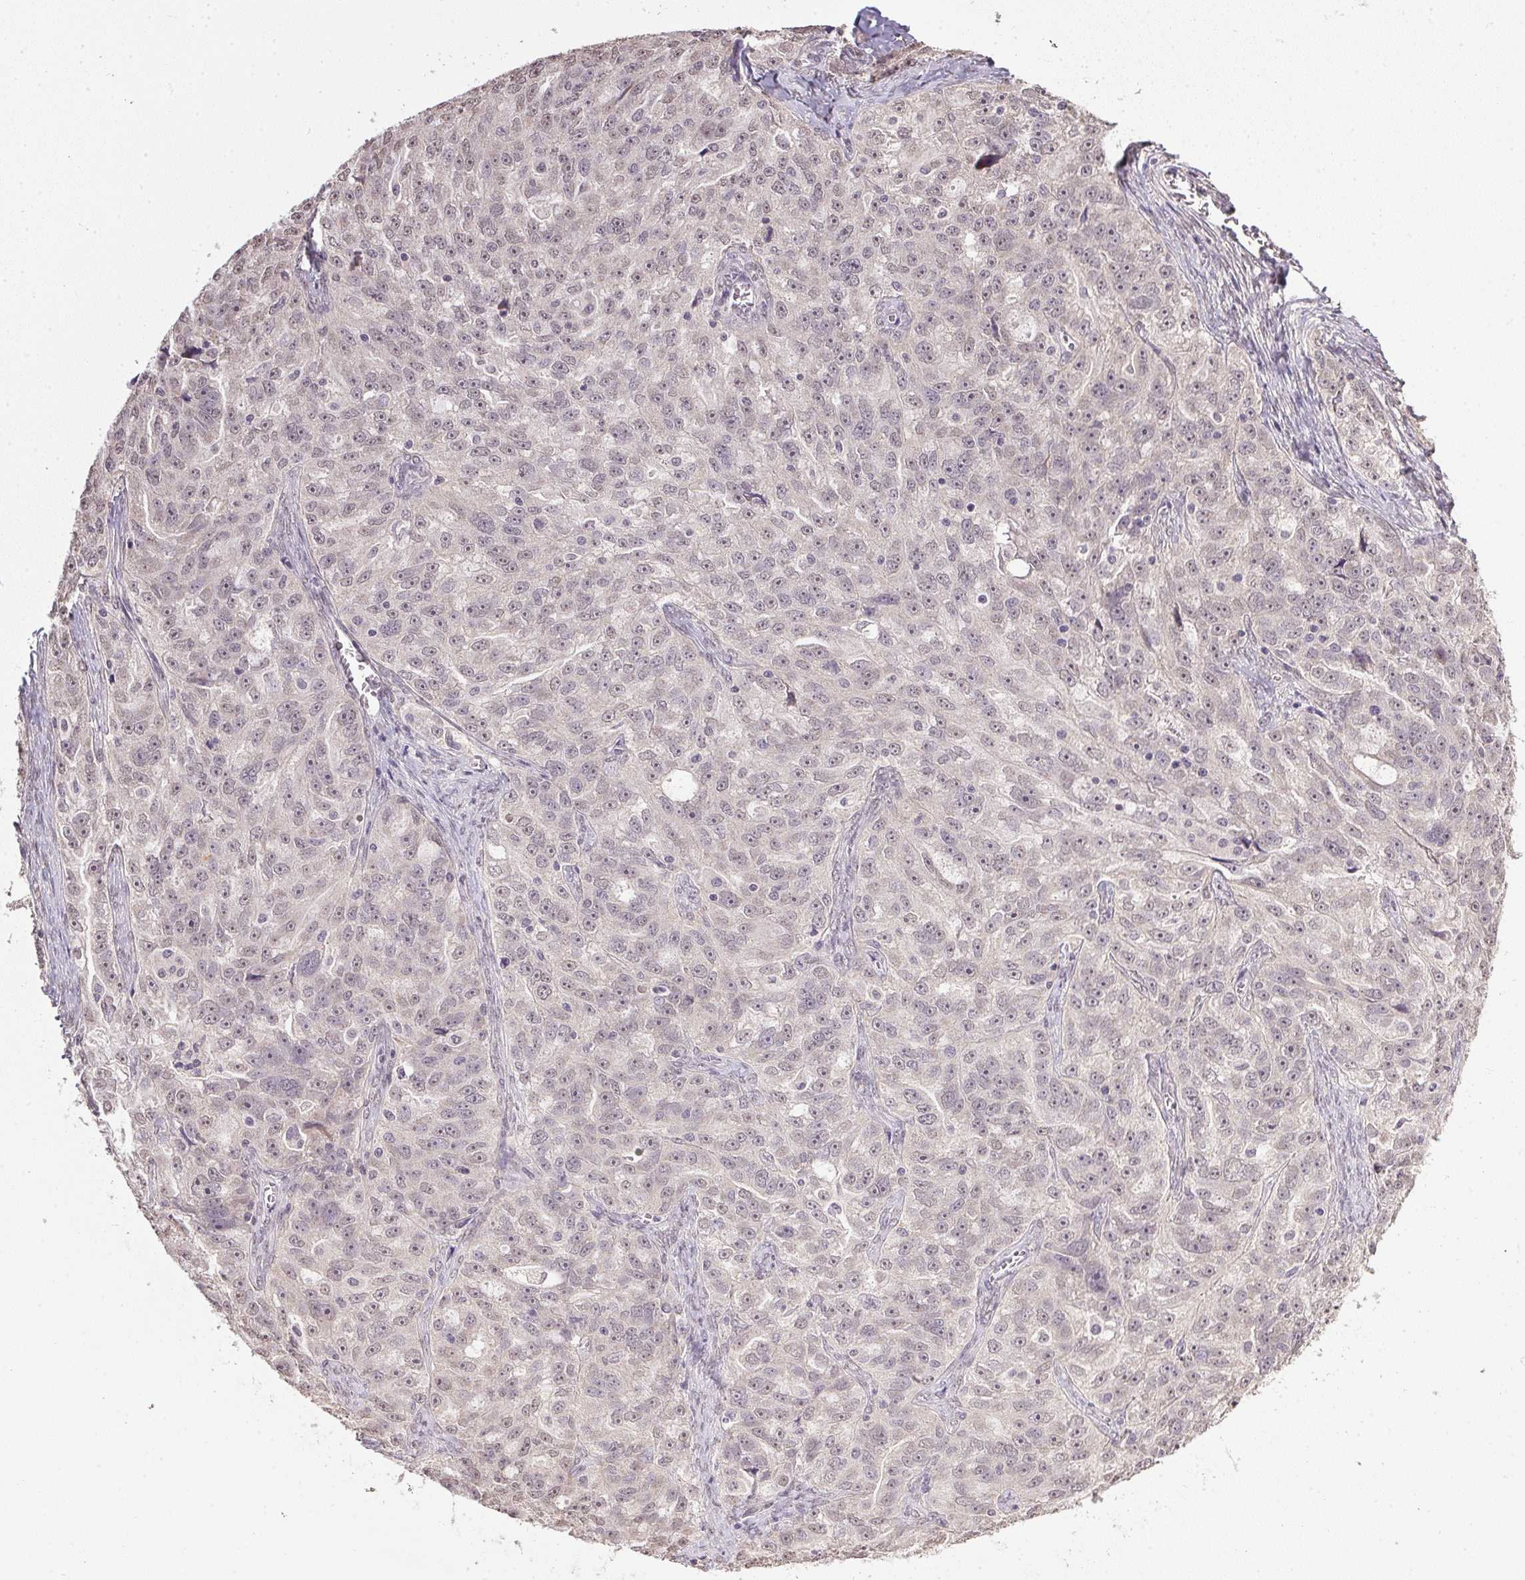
{"staining": {"intensity": "weak", "quantity": "<25%", "location": "nuclear"}, "tissue": "ovarian cancer", "cell_type": "Tumor cells", "image_type": "cancer", "snomed": [{"axis": "morphology", "description": "Cystadenocarcinoma, serous, NOS"}, {"axis": "topography", "description": "Ovary"}], "caption": "A high-resolution histopathology image shows IHC staining of ovarian serous cystadenocarcinoma, which displays no significant expression in tumor cells.", "gene": "PPP4R4", "patient": {"sex": "female", "age": 51}}